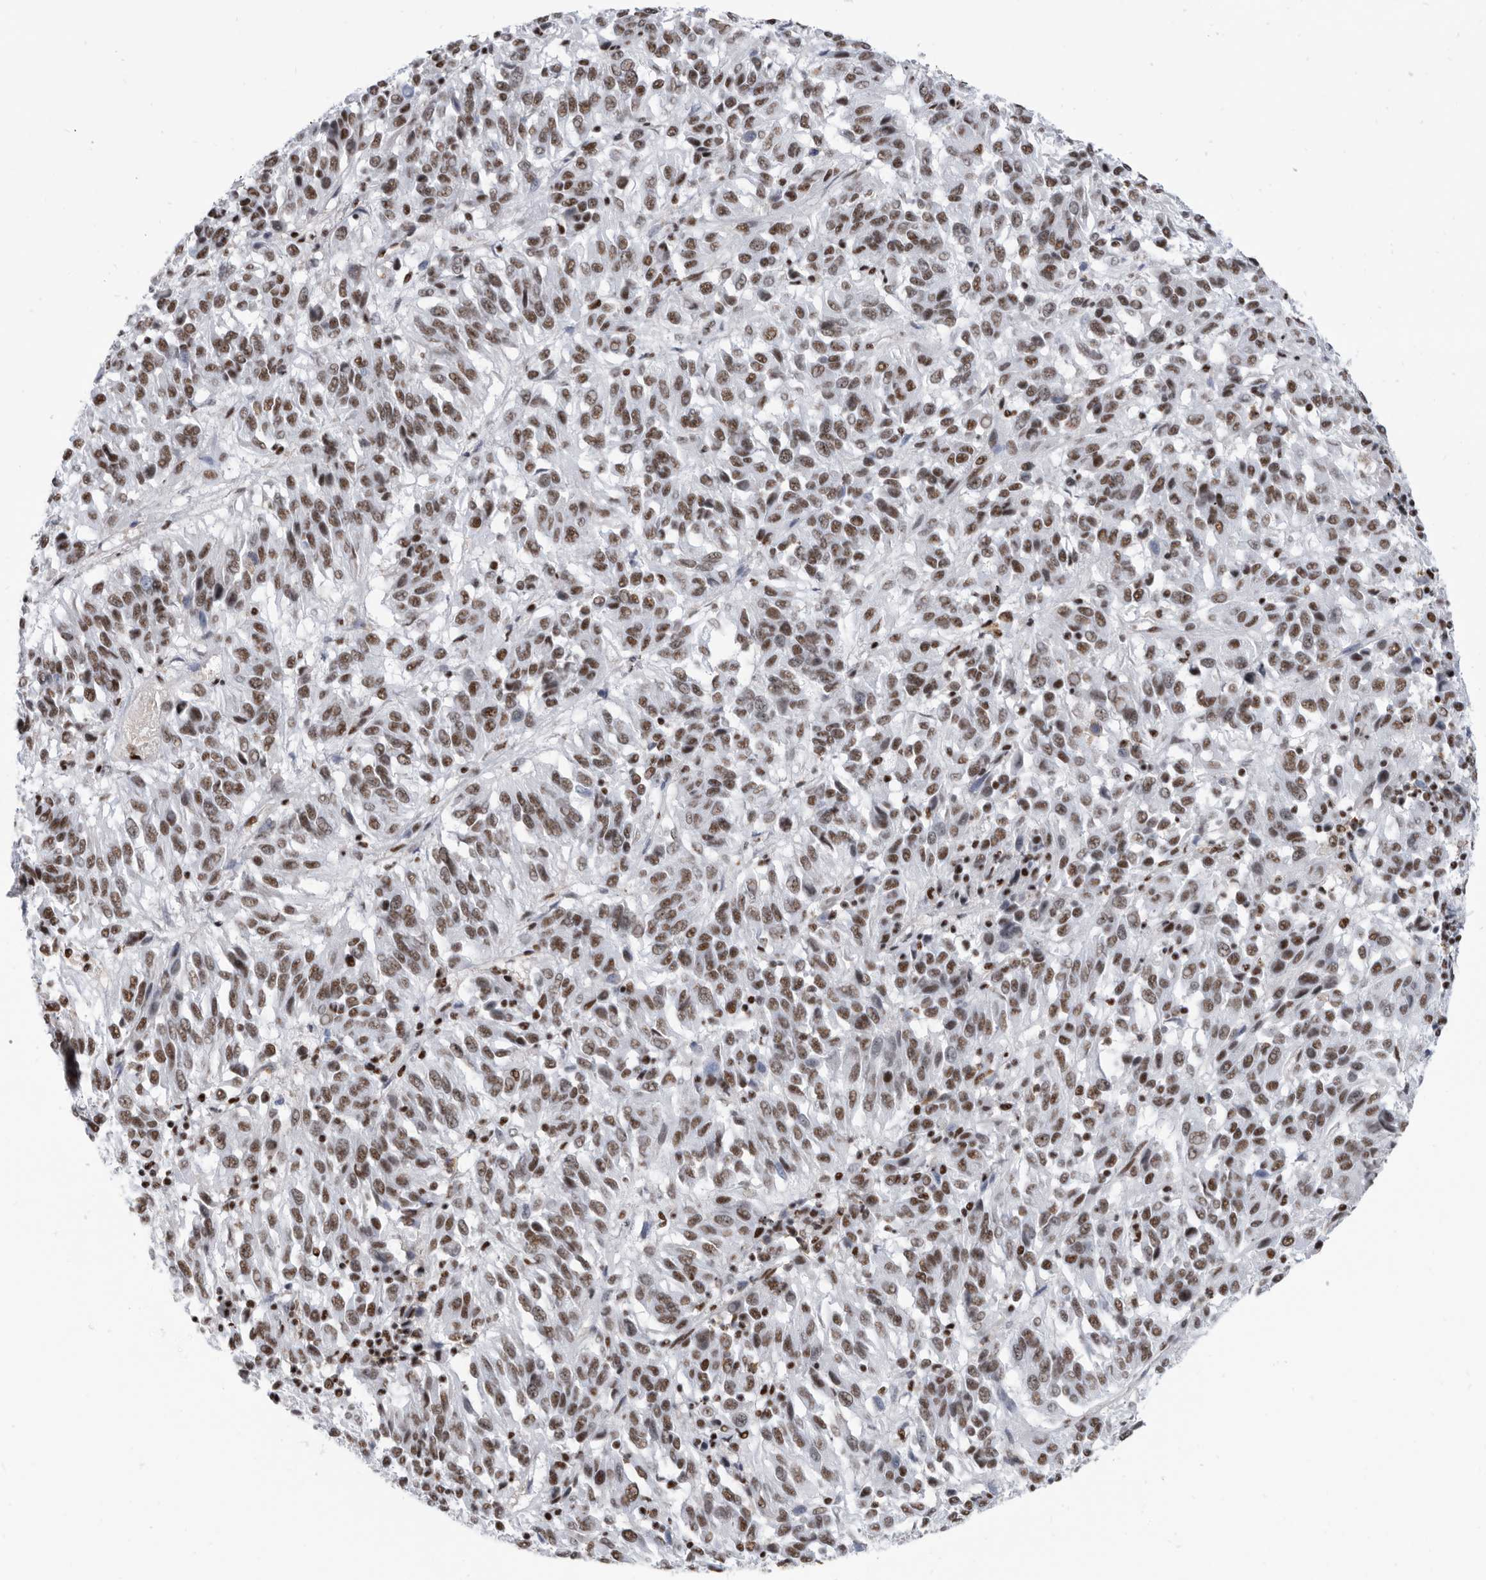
{"staining": {"intensity": "moderate", "quantity": ">75%", "location": "nuclear"}, "tissue": "melanoma", "cell_type": "Tumor cells", "image_type": "cancer", "snomed": [{"axis": "morphology", "description": "Malignant melanoma, Metastatic site"}, {"axis": "topography", "description": "Lung"}], "caption": "Immunohistochemical staining of malignant melanoma (metastatic site) shows moderate nuclear protein expression in about >75% of tumor cells. (brown staining indicates protein expression, while blue staining denotes nuclei).", "gene": "SF3A1", "patient": {"sex": "male", "age": 64}}